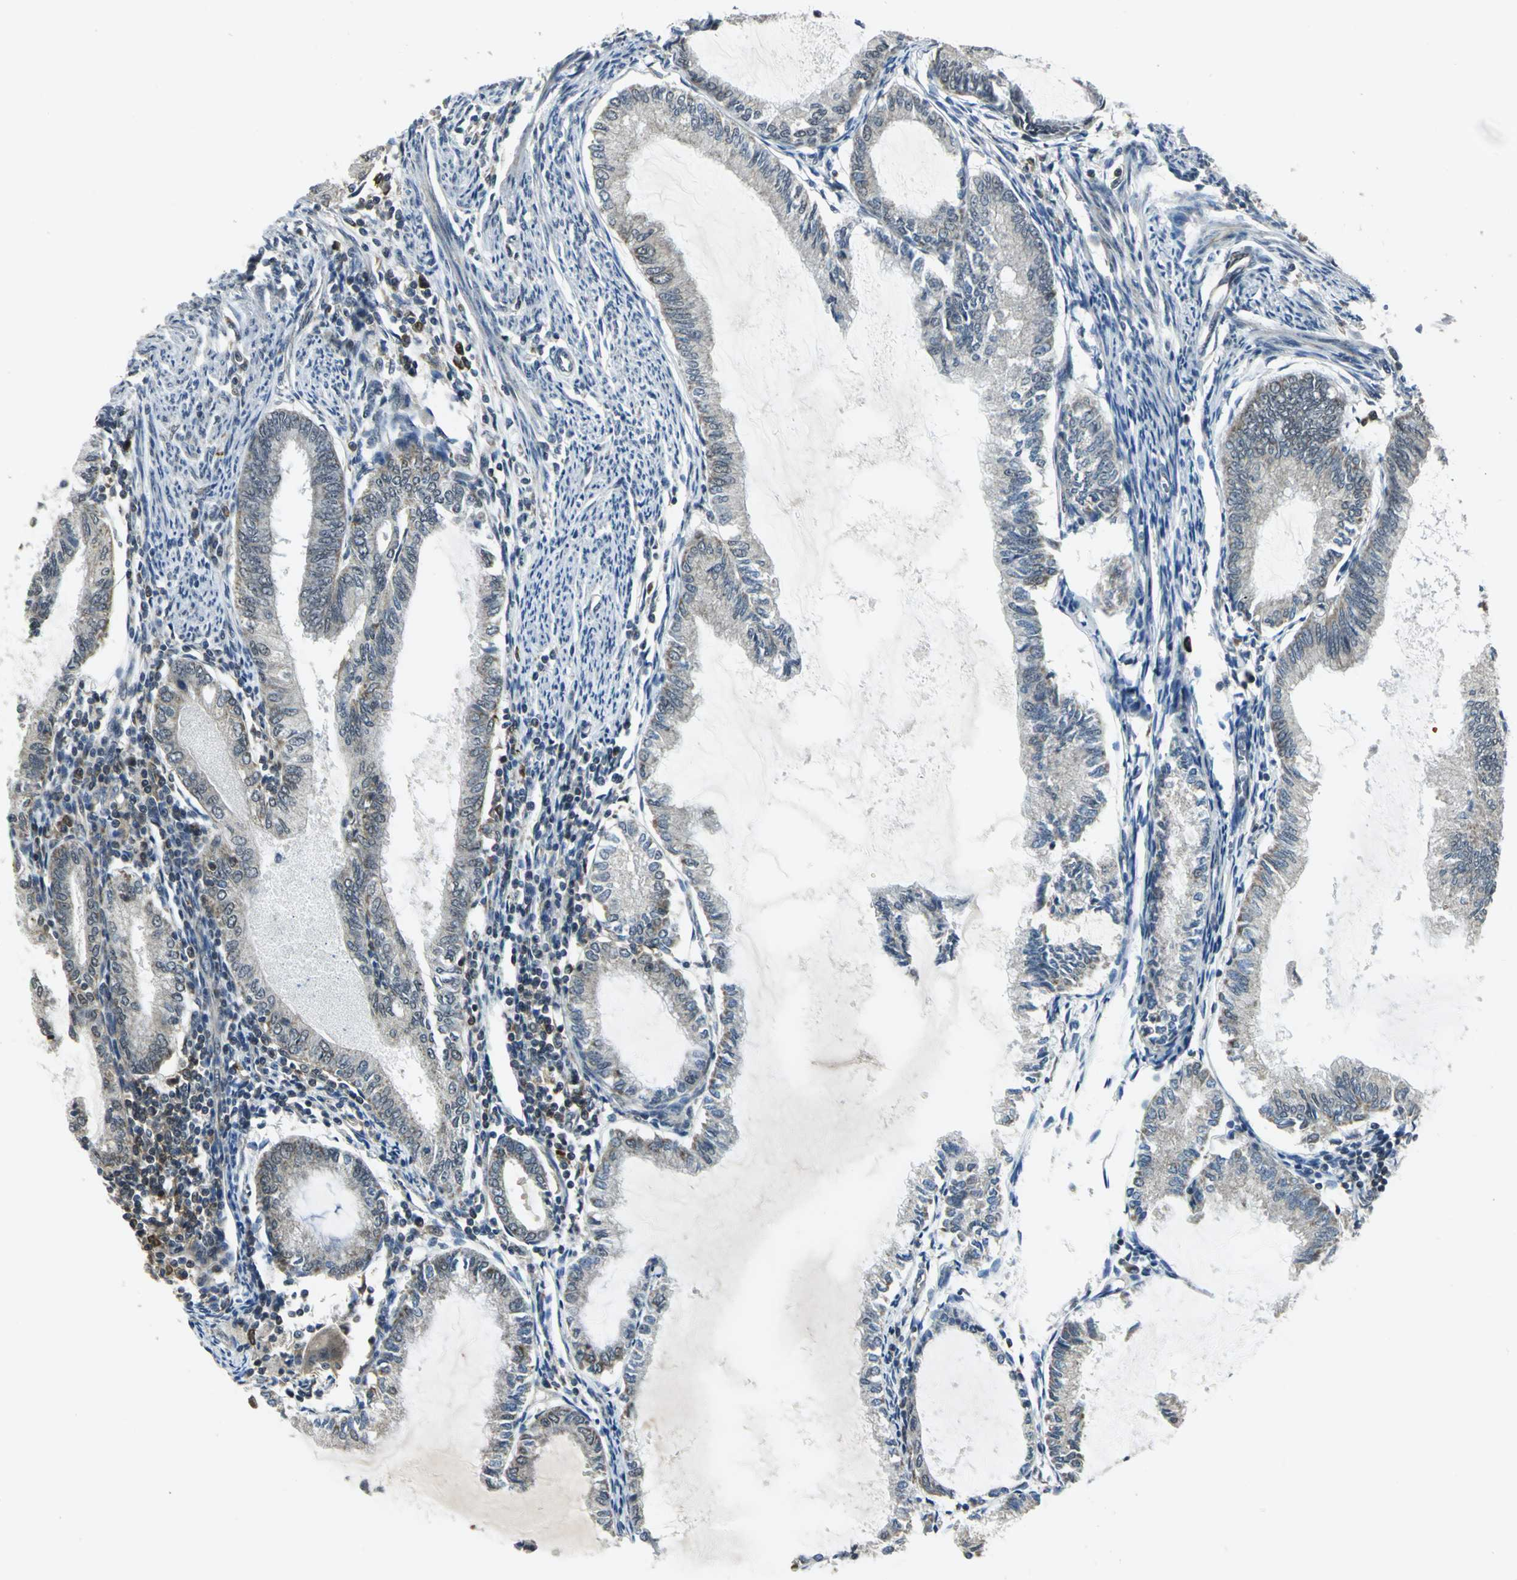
{"staining": {"intensity": "weak", "quantity": "<25%", "location": "cytoplasmic/membranous"}, "tissue": "endometrial cancer", "cell_type": "Tumor cells", "image_type": "cancer", "snomed": [{"axis": "morphology", "description": "Adenocarcinoma, NOS"}, {"axis": "topography", "description": "Endometrium"}], "caption": "Tumor cells show no significant protein positivity in endometrial cancer. The staining was performed using DAB (3,3'-diaminobenzidine) to visualize the protein expression in brown, while the nuclei were stained in blue with hematoxylin (Magnification: 20x).", "gene": "PLAGL2", "patient": {"sex": "female", "age": 86}}